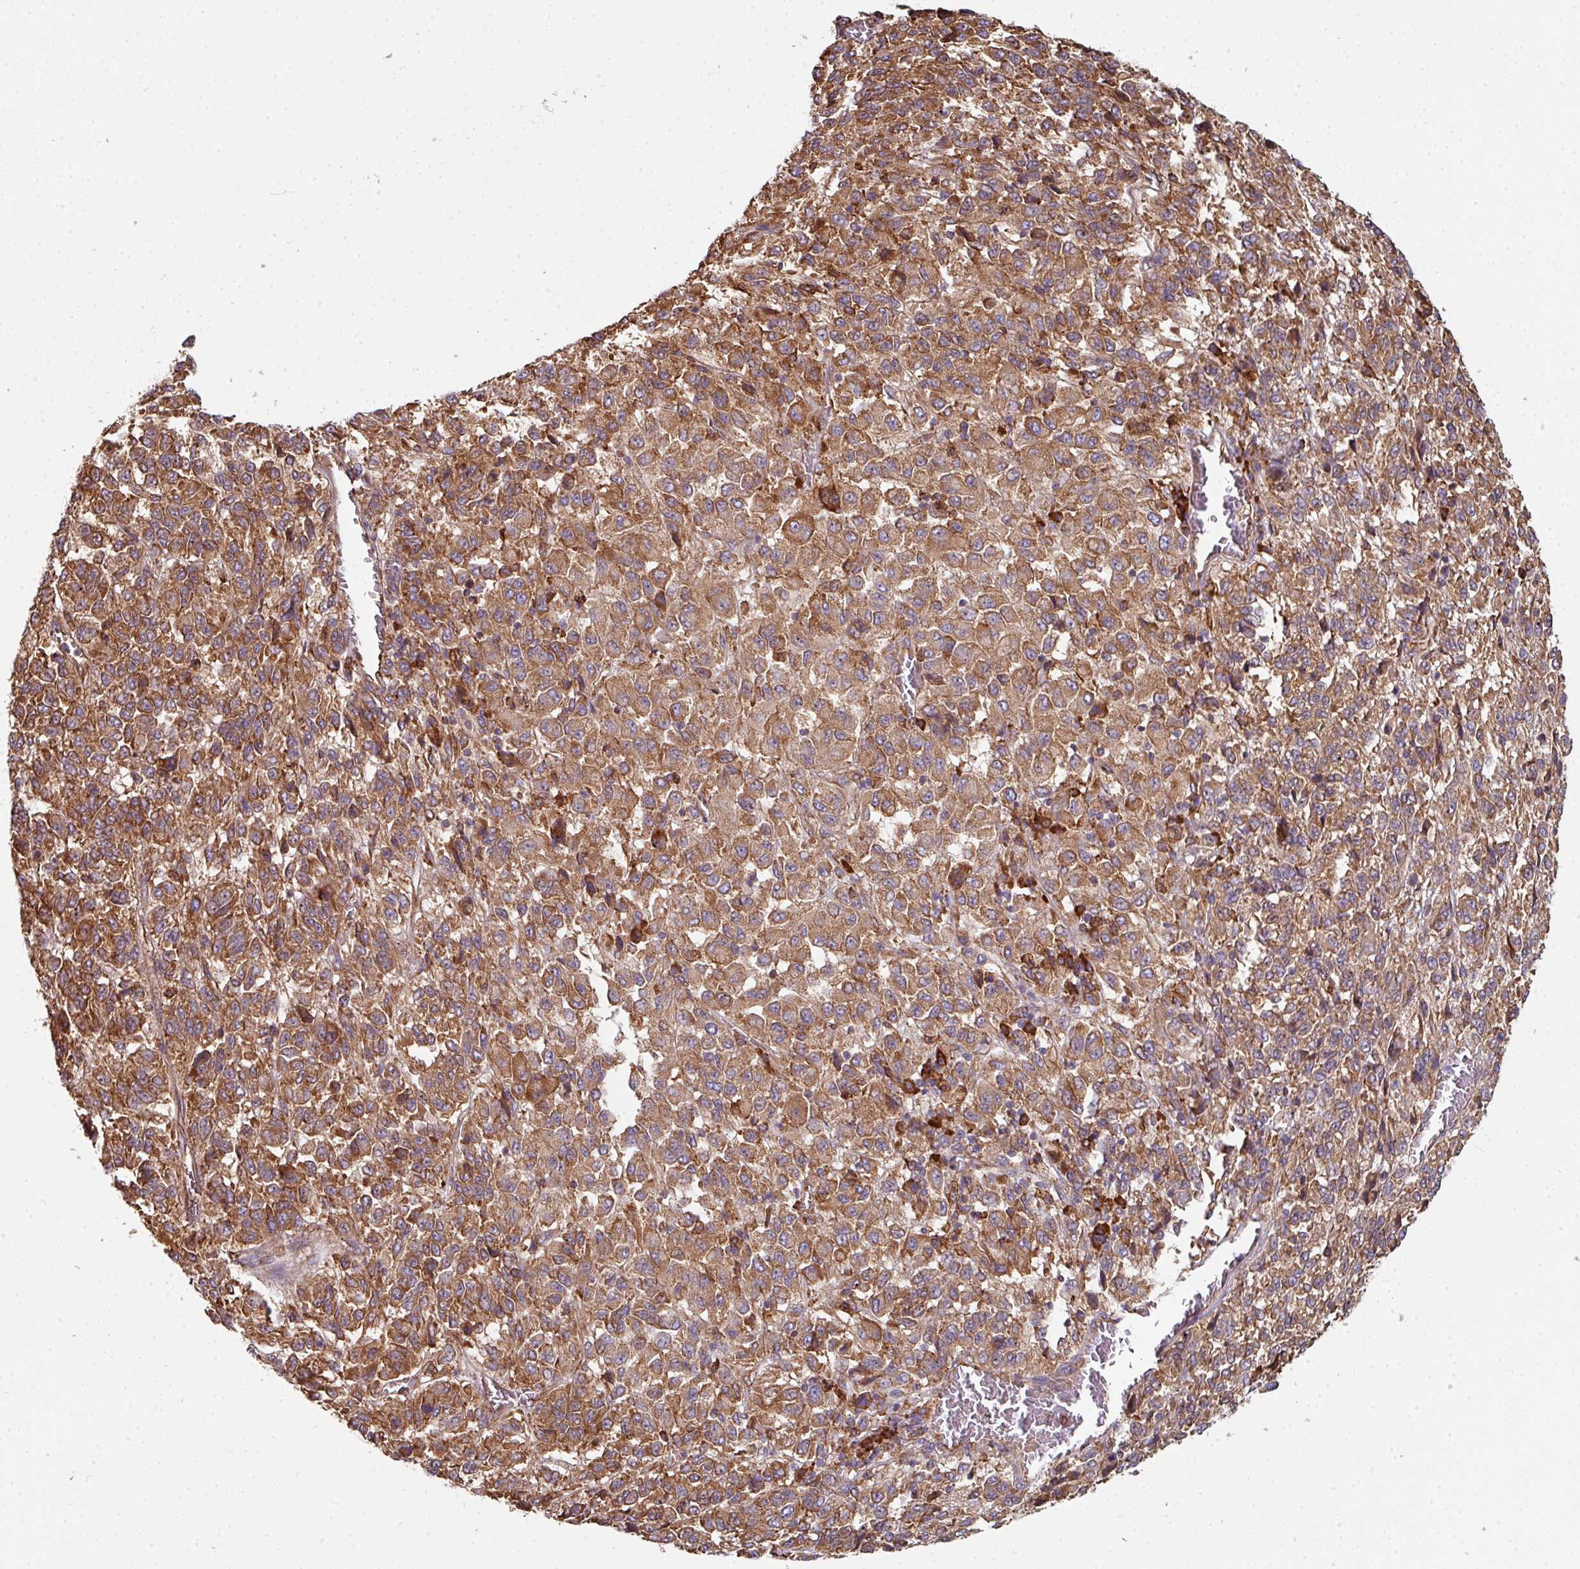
{"staining": {"intensity": "moderate", "quantity": ">75%", "location": "cytoplasmic/membranous"}, "tissue": "melanoma", "cell_type": "Tumor cells", "image_type": "cancer", "snomed": [{"axis": "morphology", "description": "Malignant melanoma, Metastatic site"}, {"axis": "topography", "description": "Lung"}], "caption": "A high-resolution image shows IHC staining of malignant melanoma (metastatic site), which reveals moderate cytoplasmic/membranous staining in approximately >75% of tumor cells.", "gene": "FAT4", "patient": {"sex": "male", "age": 64}}